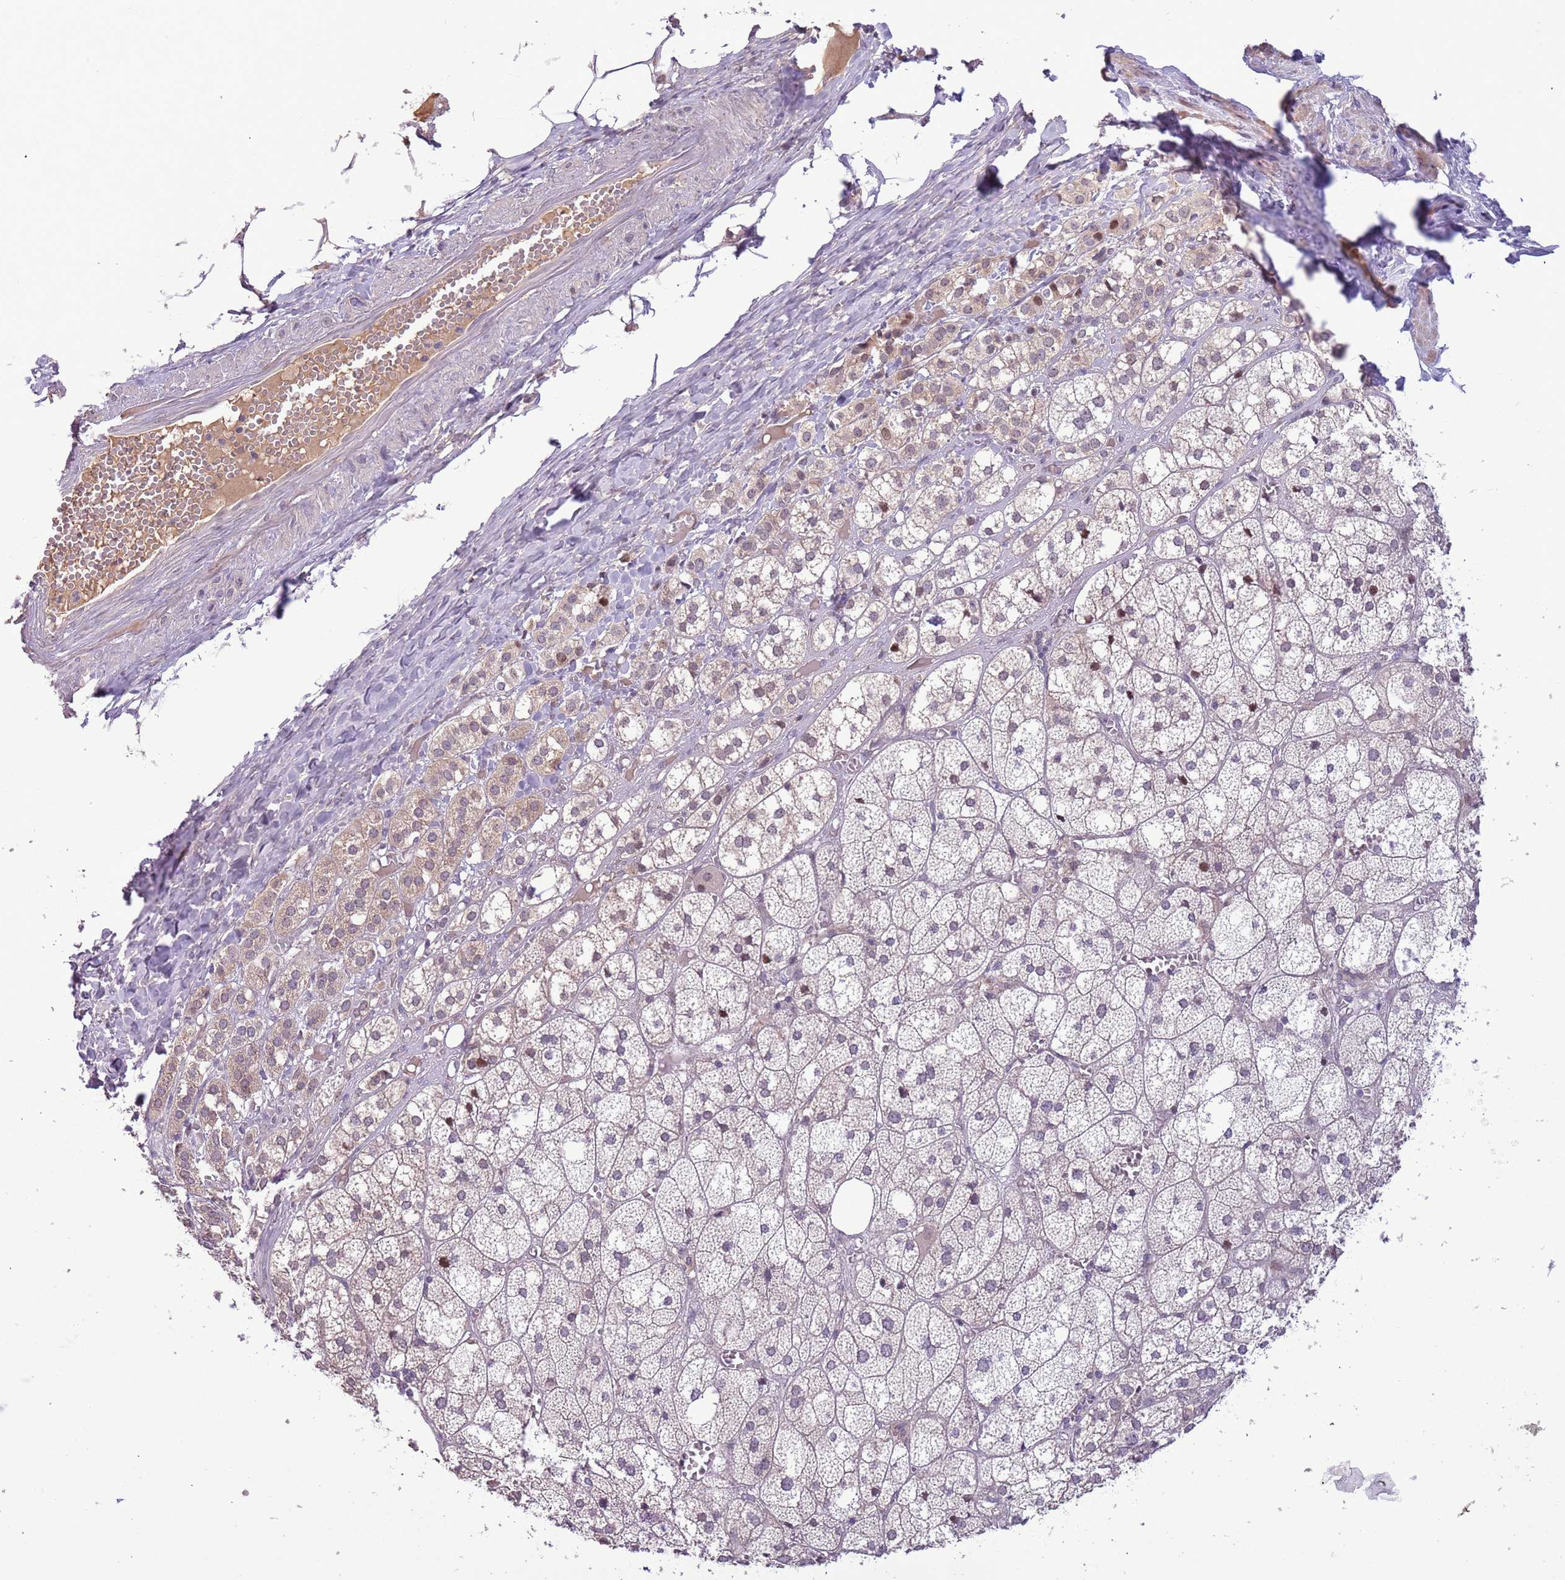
{"staining": {"intensity": "weak", "quantity": "<25%", "location": "cytoplasmic/membranous"}, "tissue": "adrenal gland", "cell_type": "Glandular cells", "image_type": "normal", "snomed": [{"axis": "morphology", "description": "Normal tissue, NOS"}, {"axis": "topography", "description": "Adrenal gland"}], "caption": "Protein analysis of normal adrenal gland reveals no significant staining in glandular cells. (Brightfield microscopy of DAB (3,3'-diaminobenzidine) immunohistochemistry (IHC) at high magnification).", "gene": "SHROOM3", "patient": {"sex": "female", "age": 61}}